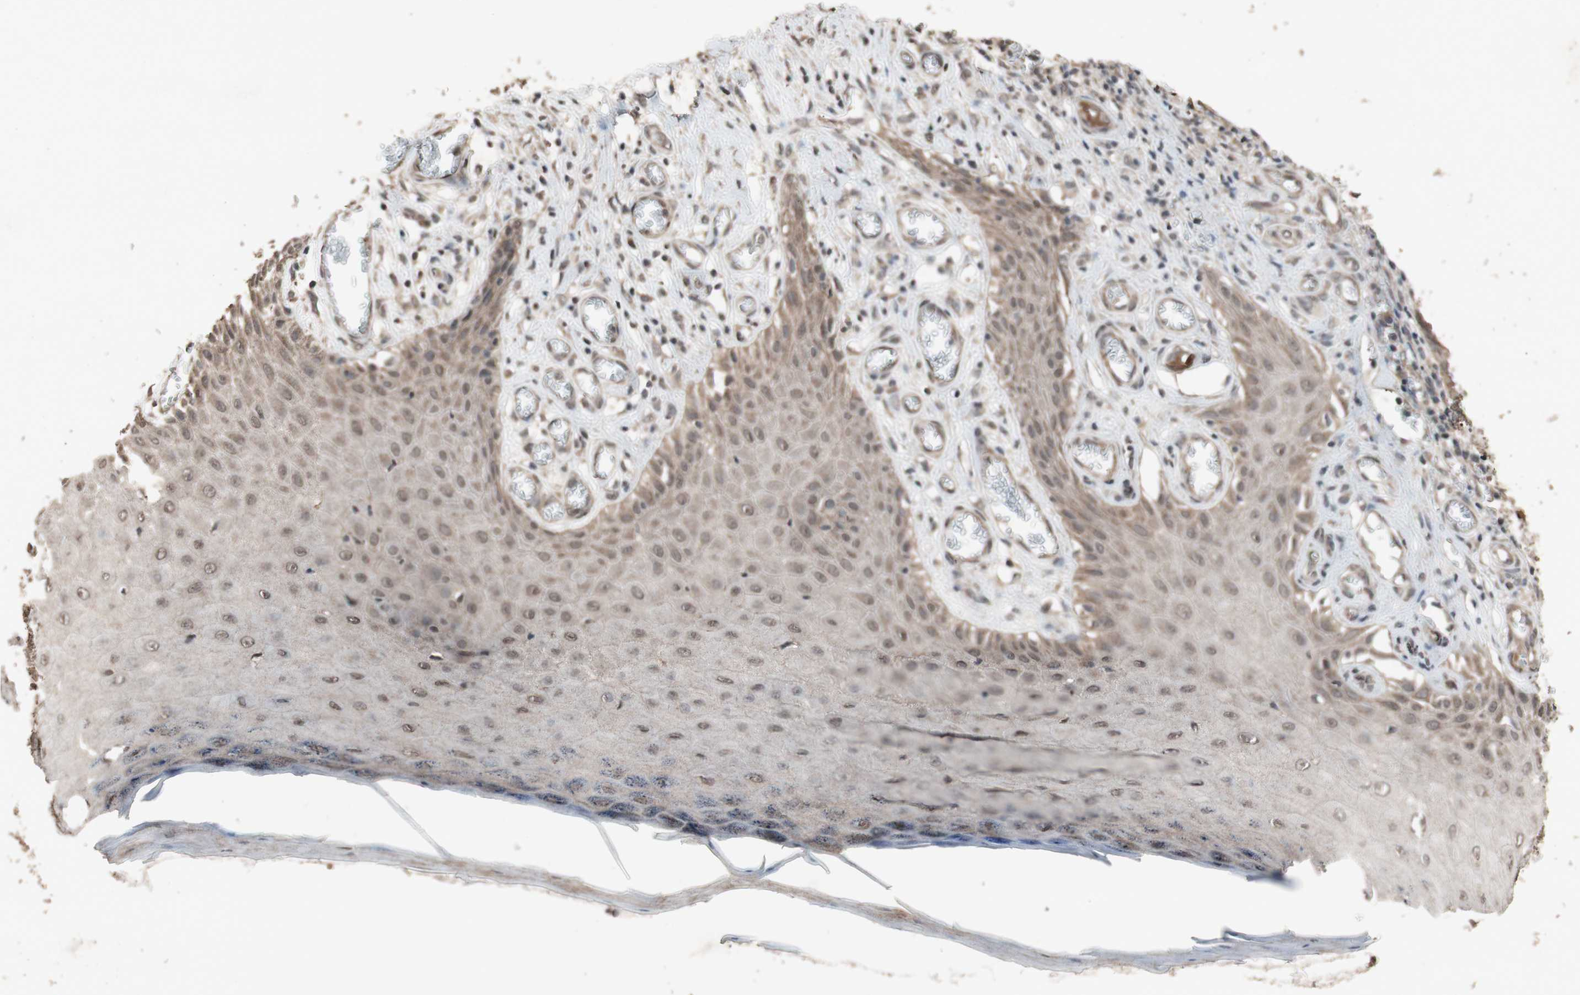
{"staining": {"intensity": "moderate", "quantity": ">75%", "location": "cytoplasmic/membranous"}, "tissue": "skin cancer", "cell_type": "Tumor cells", "image_type": "cancer", "snomed": [{"axis": "morphology", "description": "Squamous cell carcinoma, NOS"}, {"axis": "topography", "description": "Skin"}], "caption": "The immunohistochemical stain labels moderate cytoplasmic/membranous staining in tumor cells of skin cancer tissue. The staining is performed using DAB (3,3'-diaminobenzidine) brown chromogen to label protein expression. The nuclei are counter-stained blue using hematoxylin.", "gene": "KANSL1", "patient": {"sex": "female", "age": 73}}